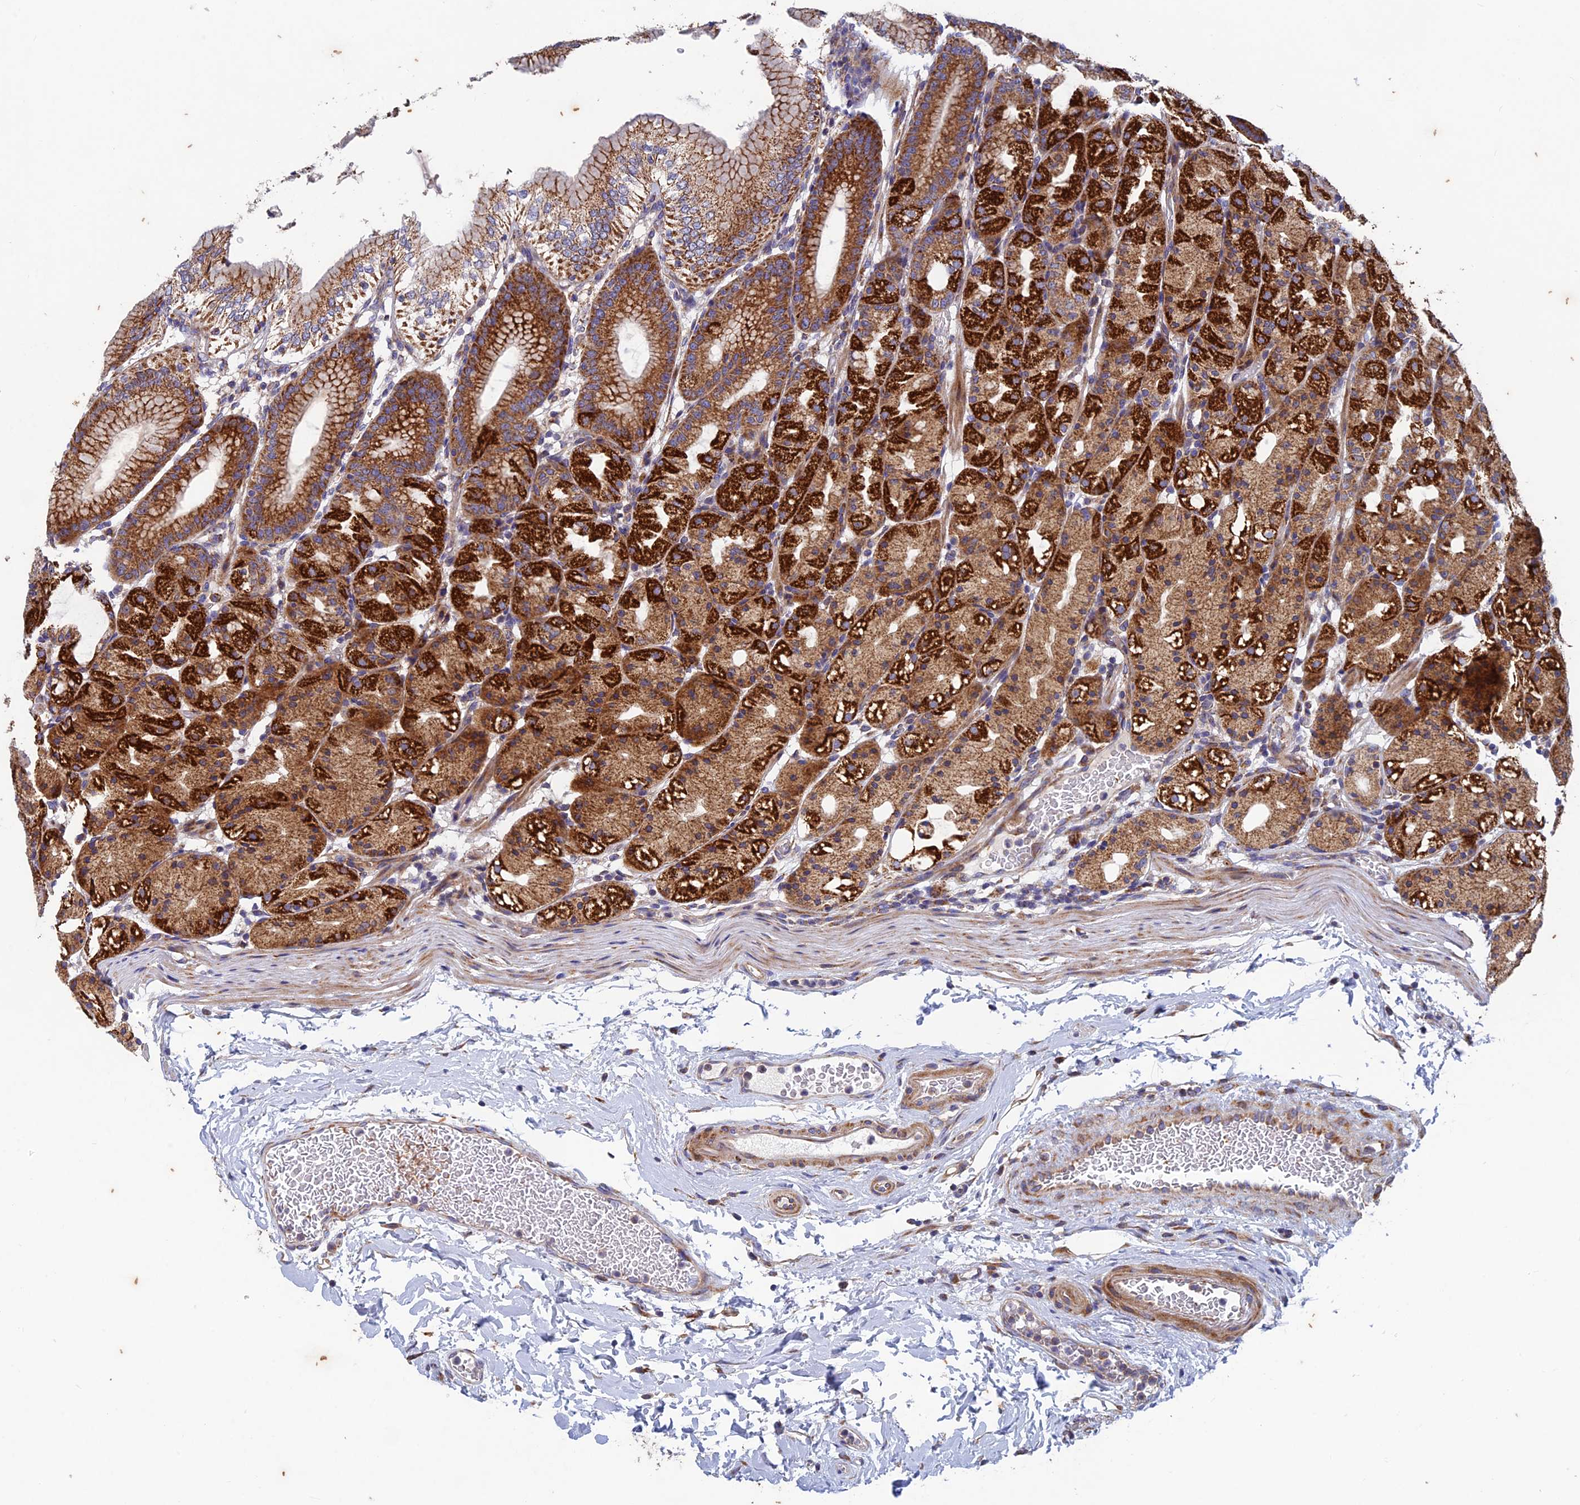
{"staining": {"intensity": "strong", "quantity": ">75%", "location": "cytoplasmic/membranous"}, "tissue": "stomach", "cell_type": "Glandular cells", "image_type": "normal", "snomed": [{"axis": "morphology", "description": "Normal tissue, NOS"}, {"axis": "topography", "description": "Stomach, upper"}], "caption": "Immunohistochemistry (IHC) image of benign human stomach stained for a protein (brown), which reveals high levels of strong cytoplasmic/membranous expression in approximately >75% of glandular cells.", "gene": "AP4S1", "patient": {"sex": "male", "age": 48}}